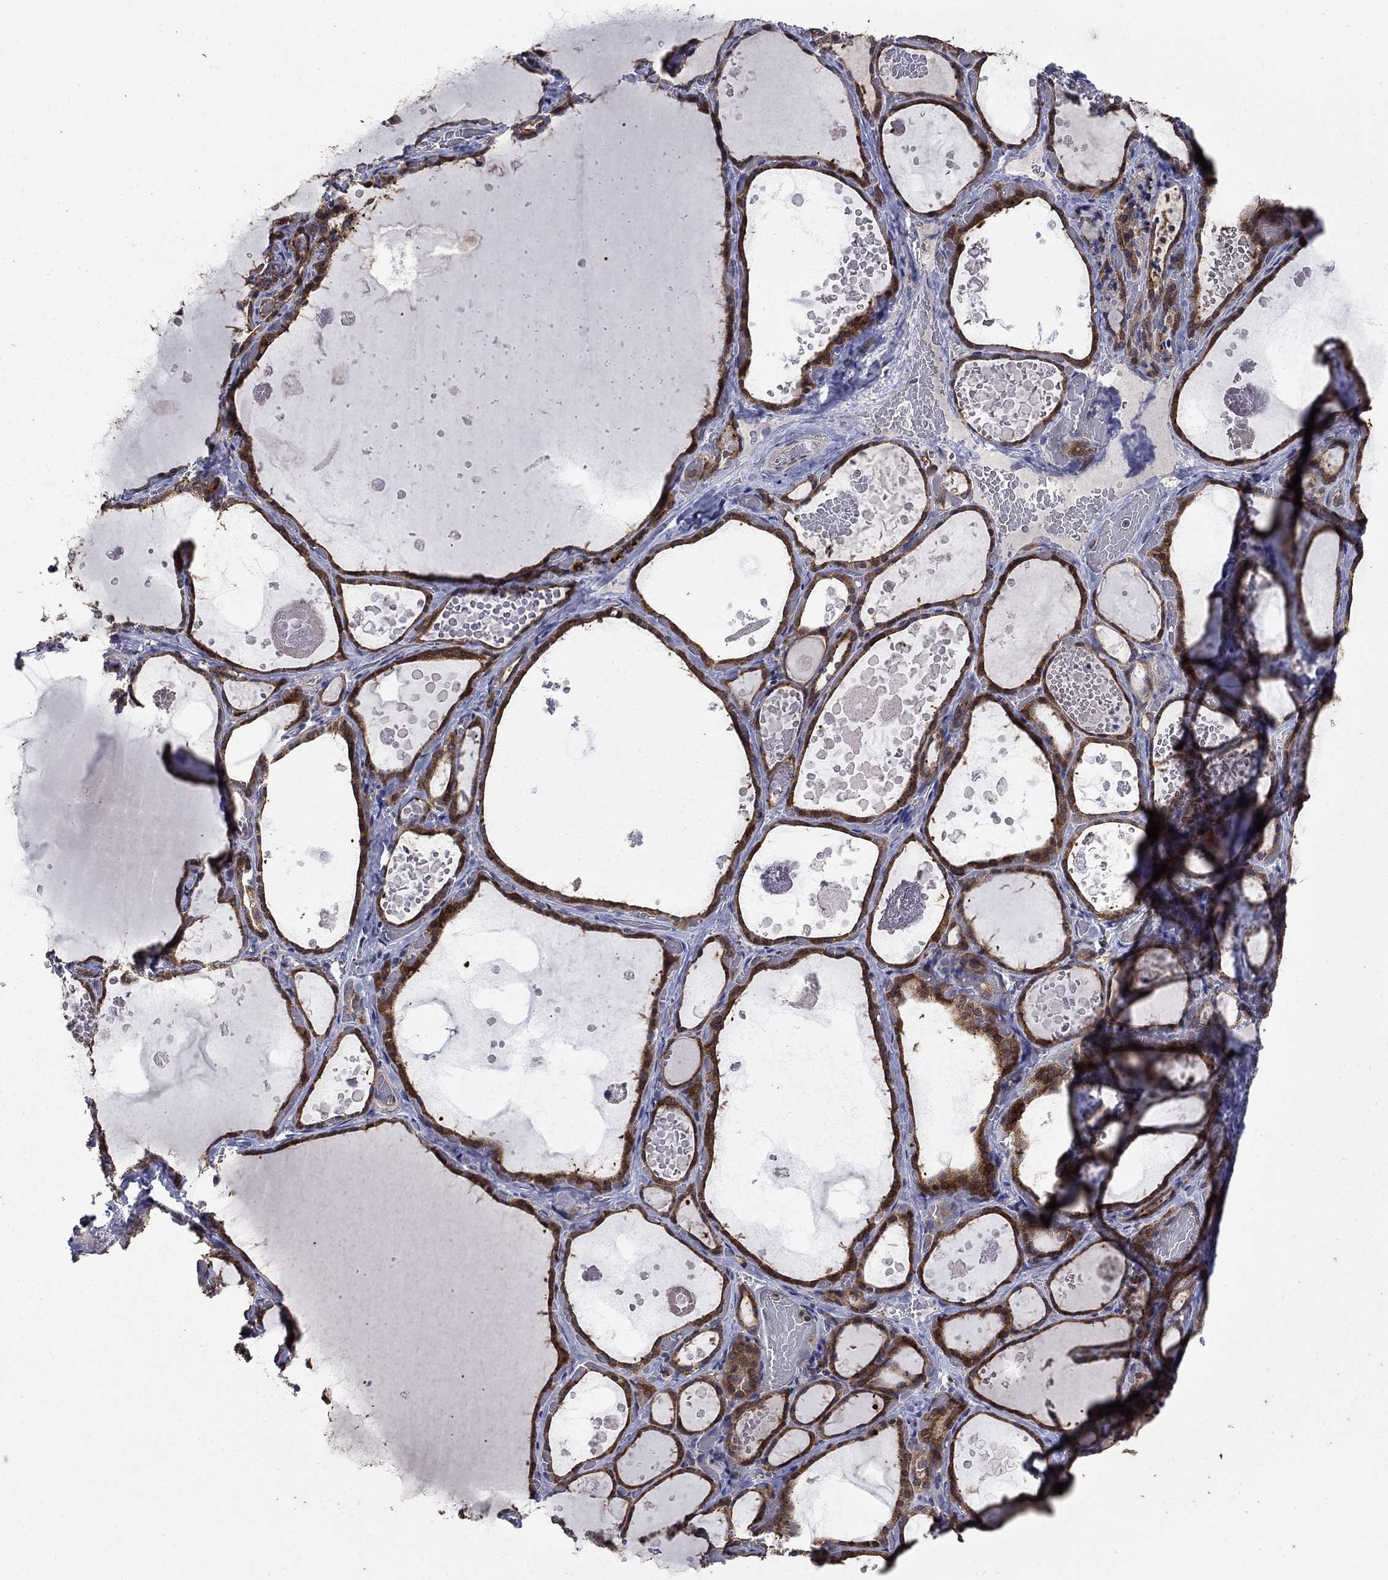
{"staining": {"intensity": "strong", "quantity": ">75%", "location": "cytoplasmic/membranous"}, "tissue": "thyroid gland", "cell_type": "Glandular cells", "image_type": "normal", "snomed": [{"axis": "morphology", "description": "Normal tissue, NOS"}, {"axis": "topography", "description": "Thyroid gland"}], "caption": "The immunohistochemical stain highlights strong cytoplasmic/membranous expression in glandular cells of unremarkable thyroid gland. The staining is performed using DAB (3,3'-diaminobenzidine) brown chromogen to label protein expression. The nuclei are counter-stained blue using hematoxylin.", "gene": "DVL1", "patient": {"sex": "female", "age": 56}}